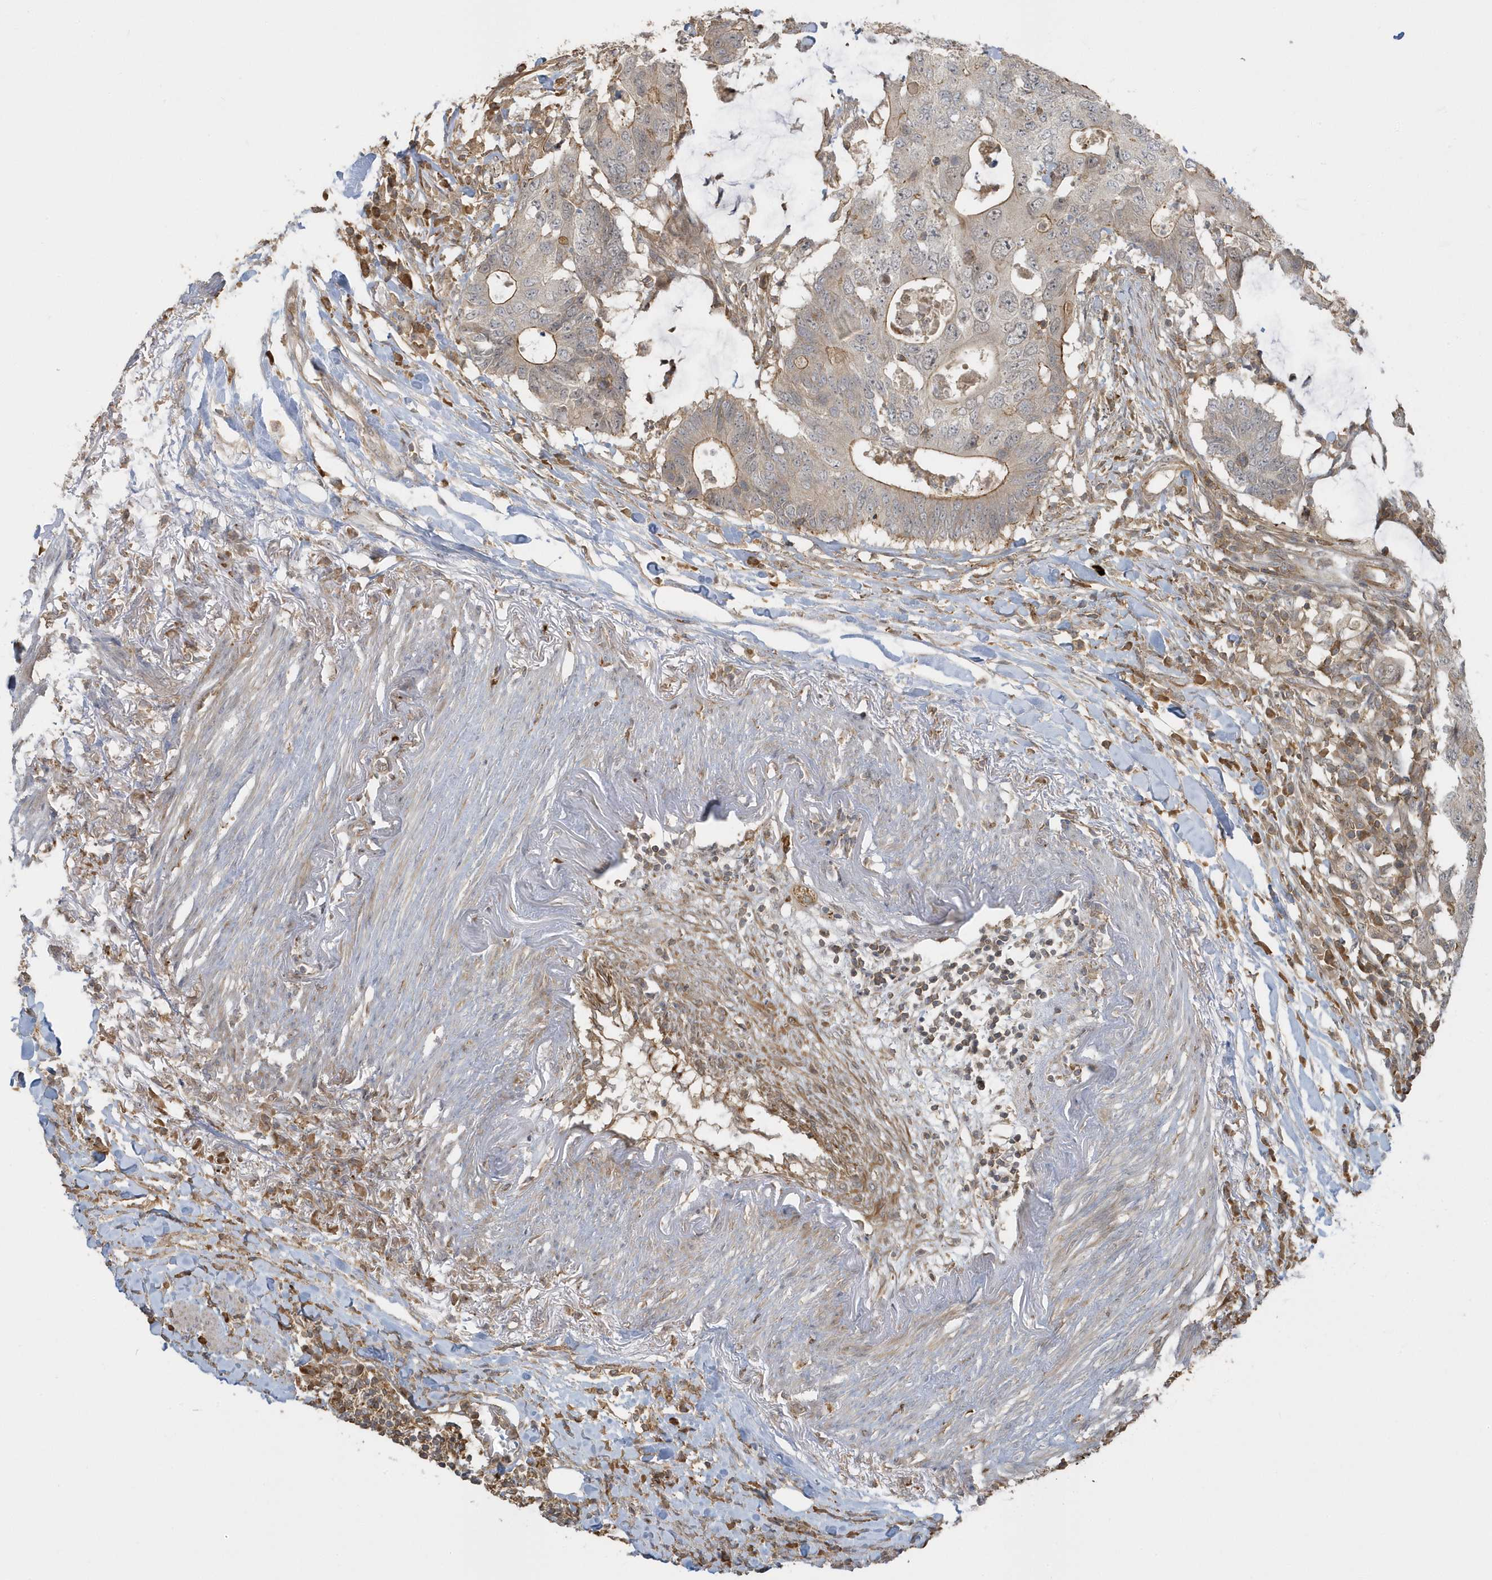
{"staining": {"intensity": "moderate", "quantity": "<25%", "location": "cytoplasmic/membranous"}, "tissue": "colorectal cancer", "cell_type": "Tumor cells", "image_type": "cancer", "snomed": [{"axis": "morphology", "description": "Adenocarcinoma, NOS"}, {"axis": "topography", "description": "Colon"}], "caption": "Colorectal cancer stained with immunohistochemistry demonstrates moderate cytoplasmic/membranous staining in approximately <25% of tumor cells.", "gene": "ZBTB8A", "patient": {"sex": "male", "age": 71}}